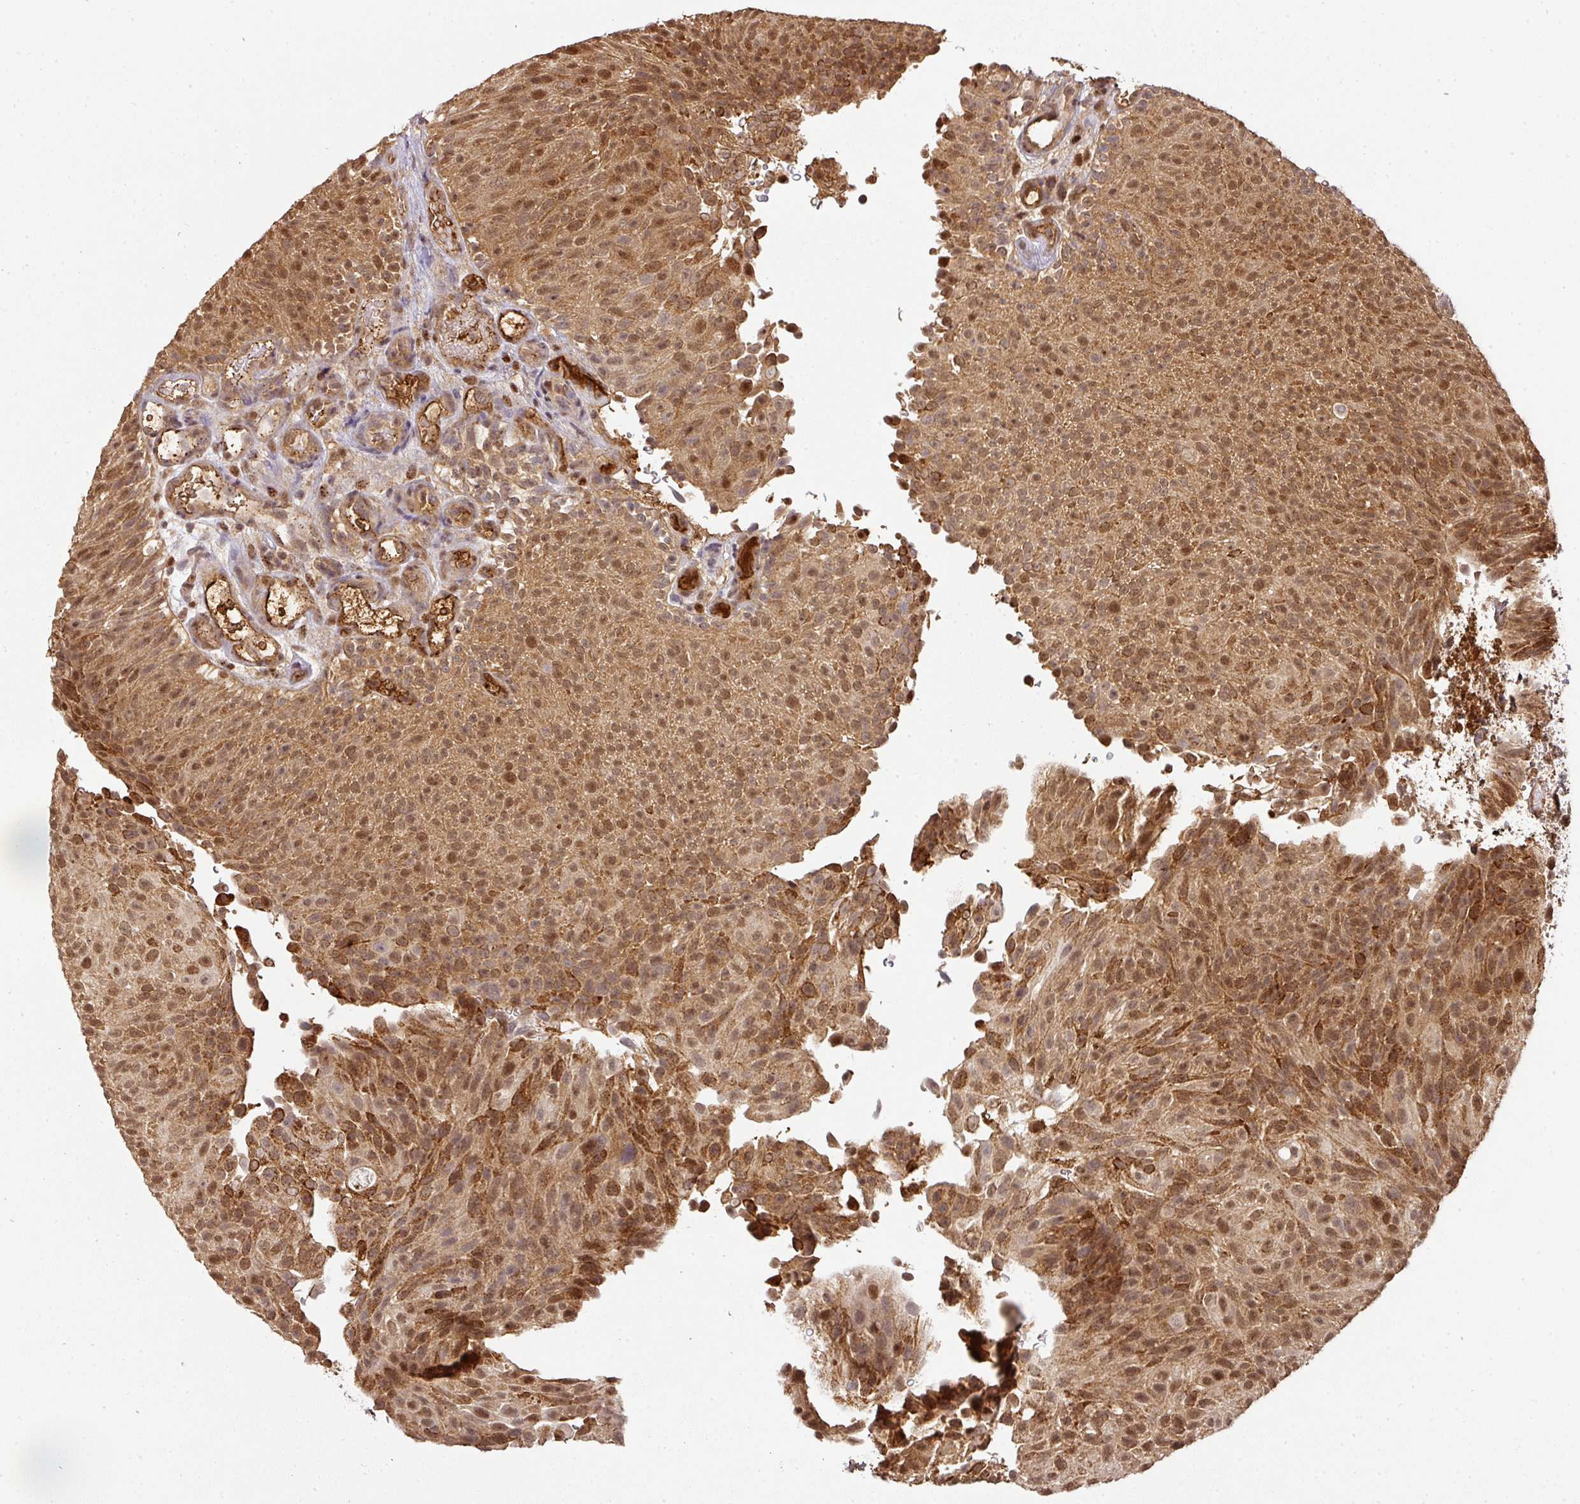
{"staining": {"intensity": "moderate", "quantity": ">75%", "location": "cytoplasmic/membranous,nuclear"}, "tissue": "urothelial cancer", "cell_type": "Tumor cells", "image_type": "cancer", "snomed": [{"axis": "morphology", "description": "Urothelial carcinoma, Low grade"}, {"axis": "topography", "description": "Urinary bladder"}], "caption": "The immunohistochemical stain labels moderate cytoplasmic/membranous and nuclear positivity in tumor cells of urothelial cancer tissue.", "gene": "RANBP9", "patient": {"sex": "male", "age": 78}}